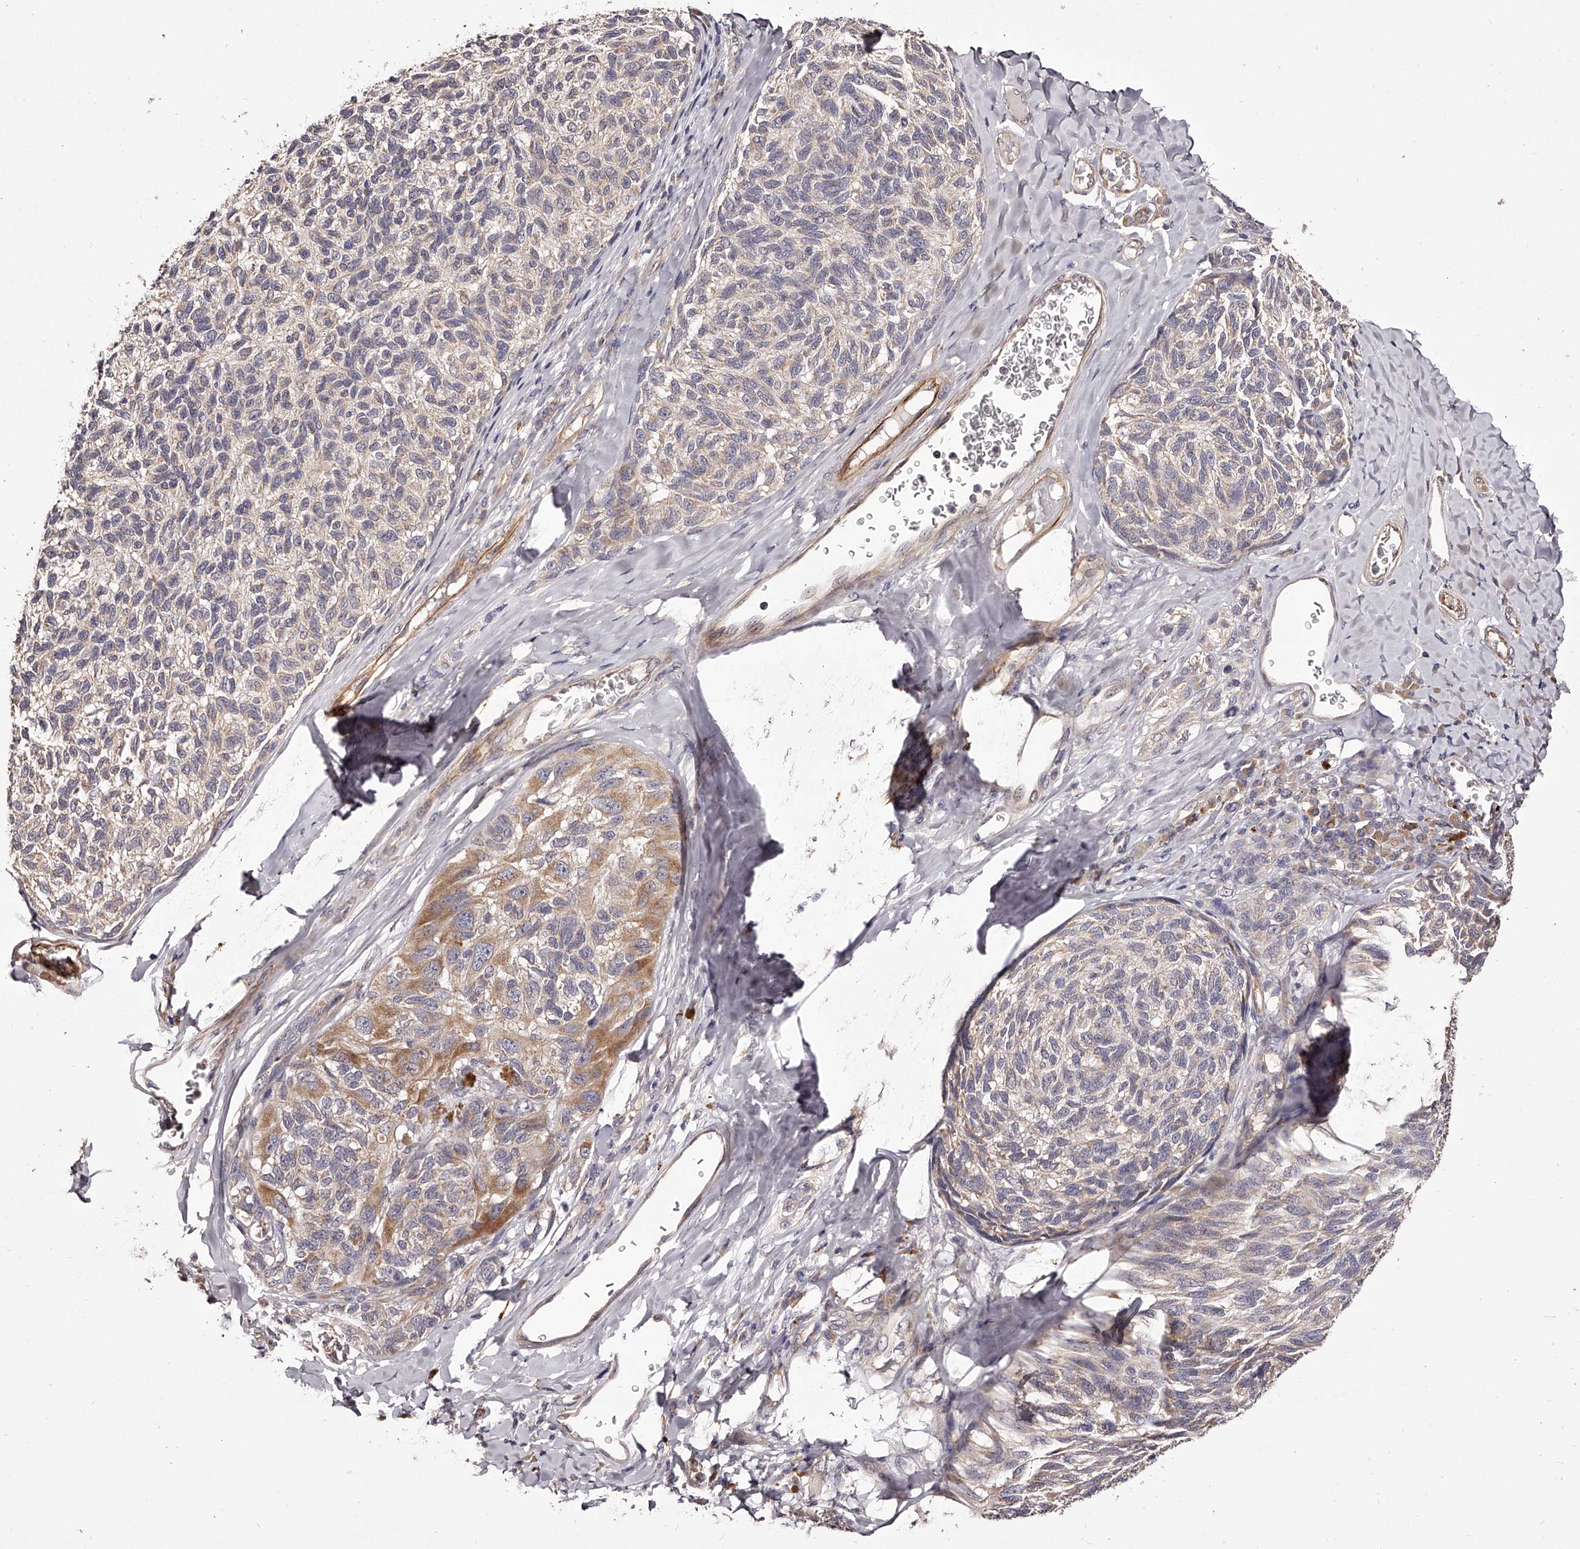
{"staining": {"intensity": "moderate", "quantity": "25%-75%", "location": "cytoplasmic/membranous"}, "tissue": "melanoma", "cell_type": "Tumor cells", "image_type": "cancer", "snomed": [{"axis": "morphology", "description": "Malignant melanoma, NOS"}, {"axis": "topography", "description": "Skin"}], "caption": "A photomicrograph showing moderate cytoplasmic/membranous expression in approximately 25%-75% of tumor cells in malignant melanoma, as visualized by brown immunohistochemical staining.", "gene": "ODF2L", "patient": {"sex": "female", "age": 73}}